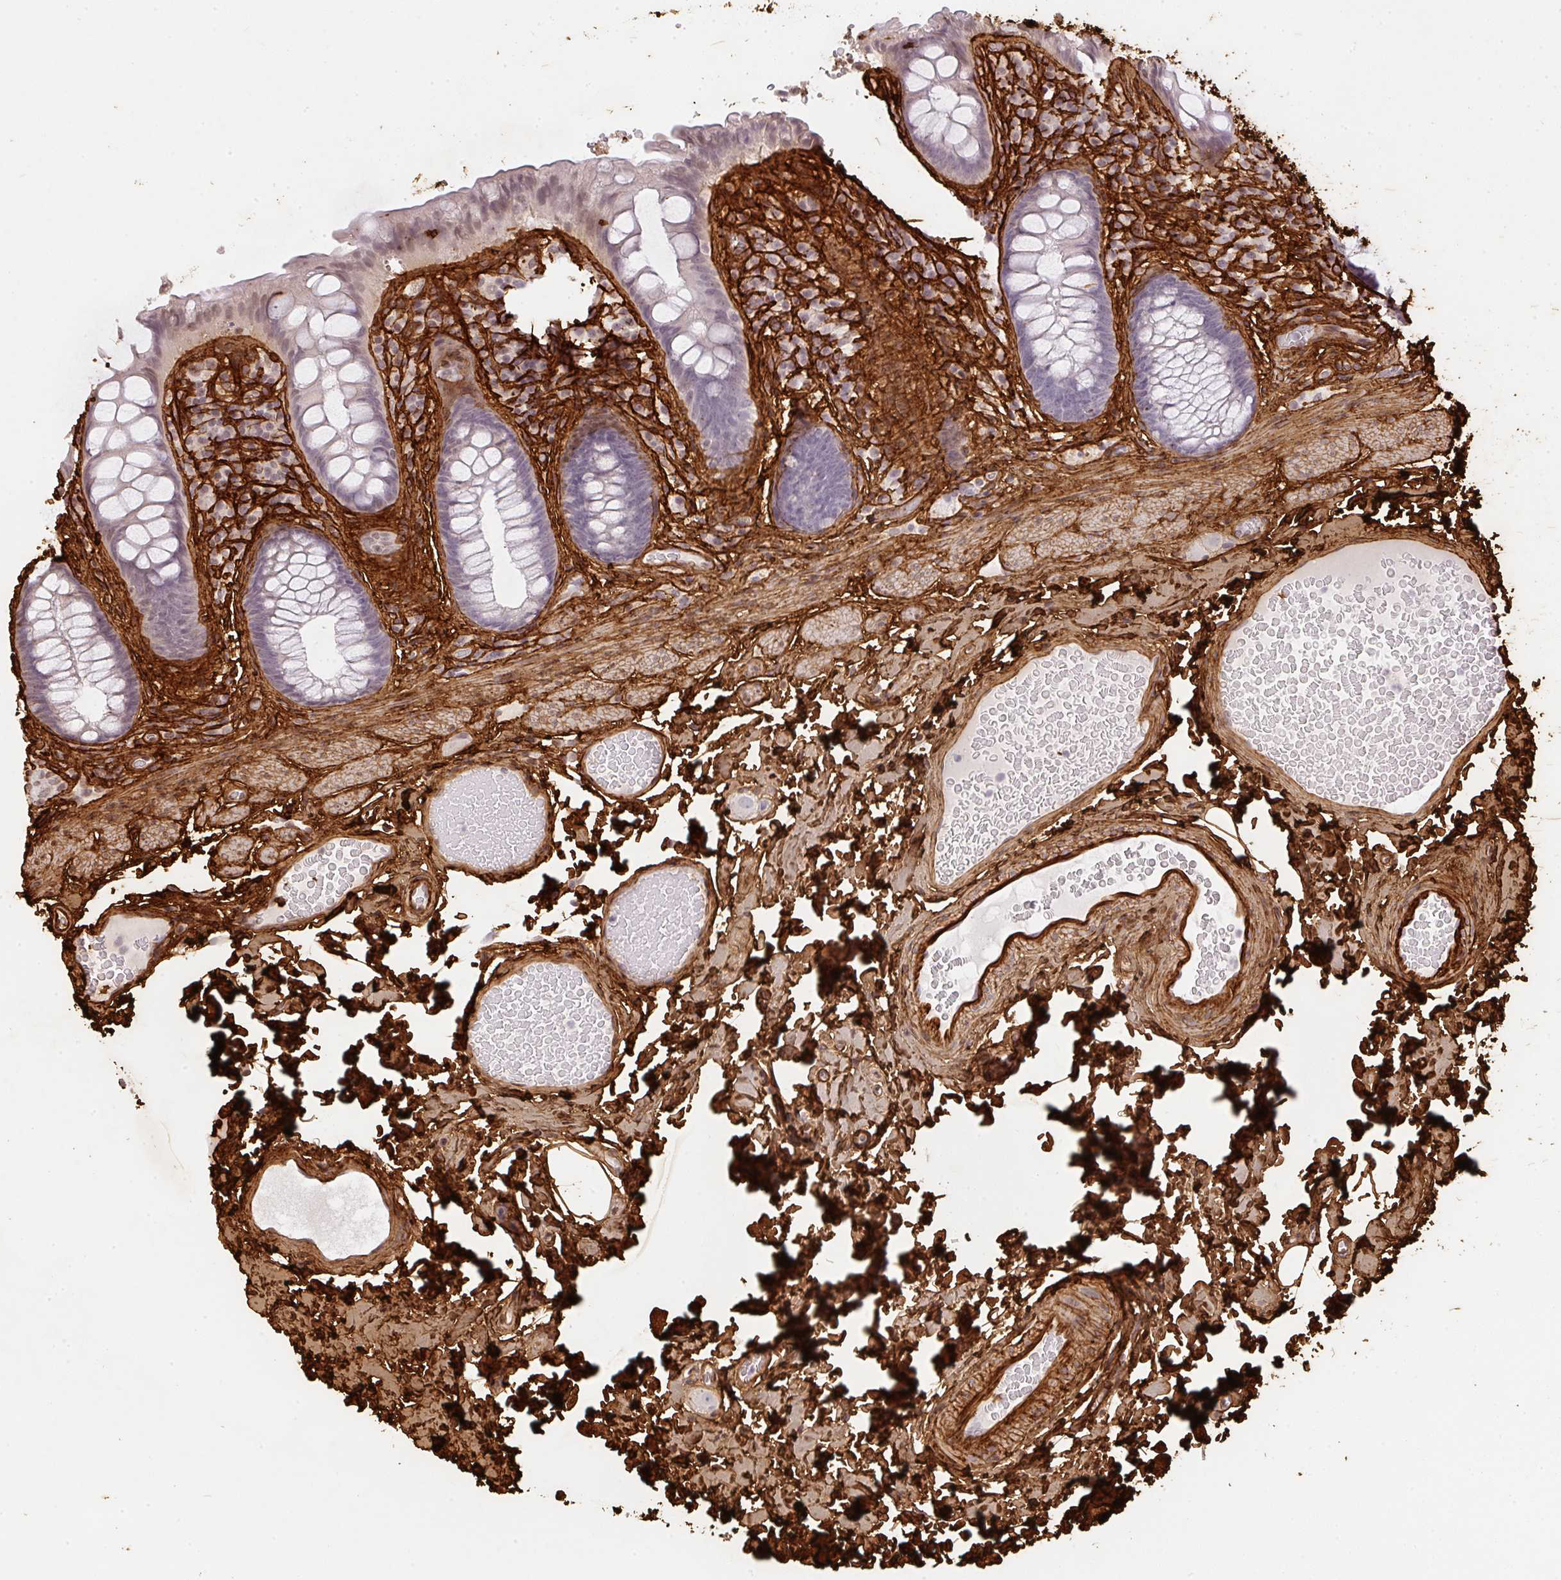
{"staining": {"intensity": "negative", "quantity": "none", "location": "none"}, "tissue": "rectum", "cell_type": "Glandular cells", "image_type": "normal", "snomed": [{"axis": "morphology", "description": "Normal tissue, NOS"}, {"axis": "topography", "description": "Rectum"}], "caption": "Unremarkable rectum was stained to show a protein in brown. There is no significant positivity in glandular cells.", "gene": "COL3A1", "patient": {"sex": "female", "age": 69}}